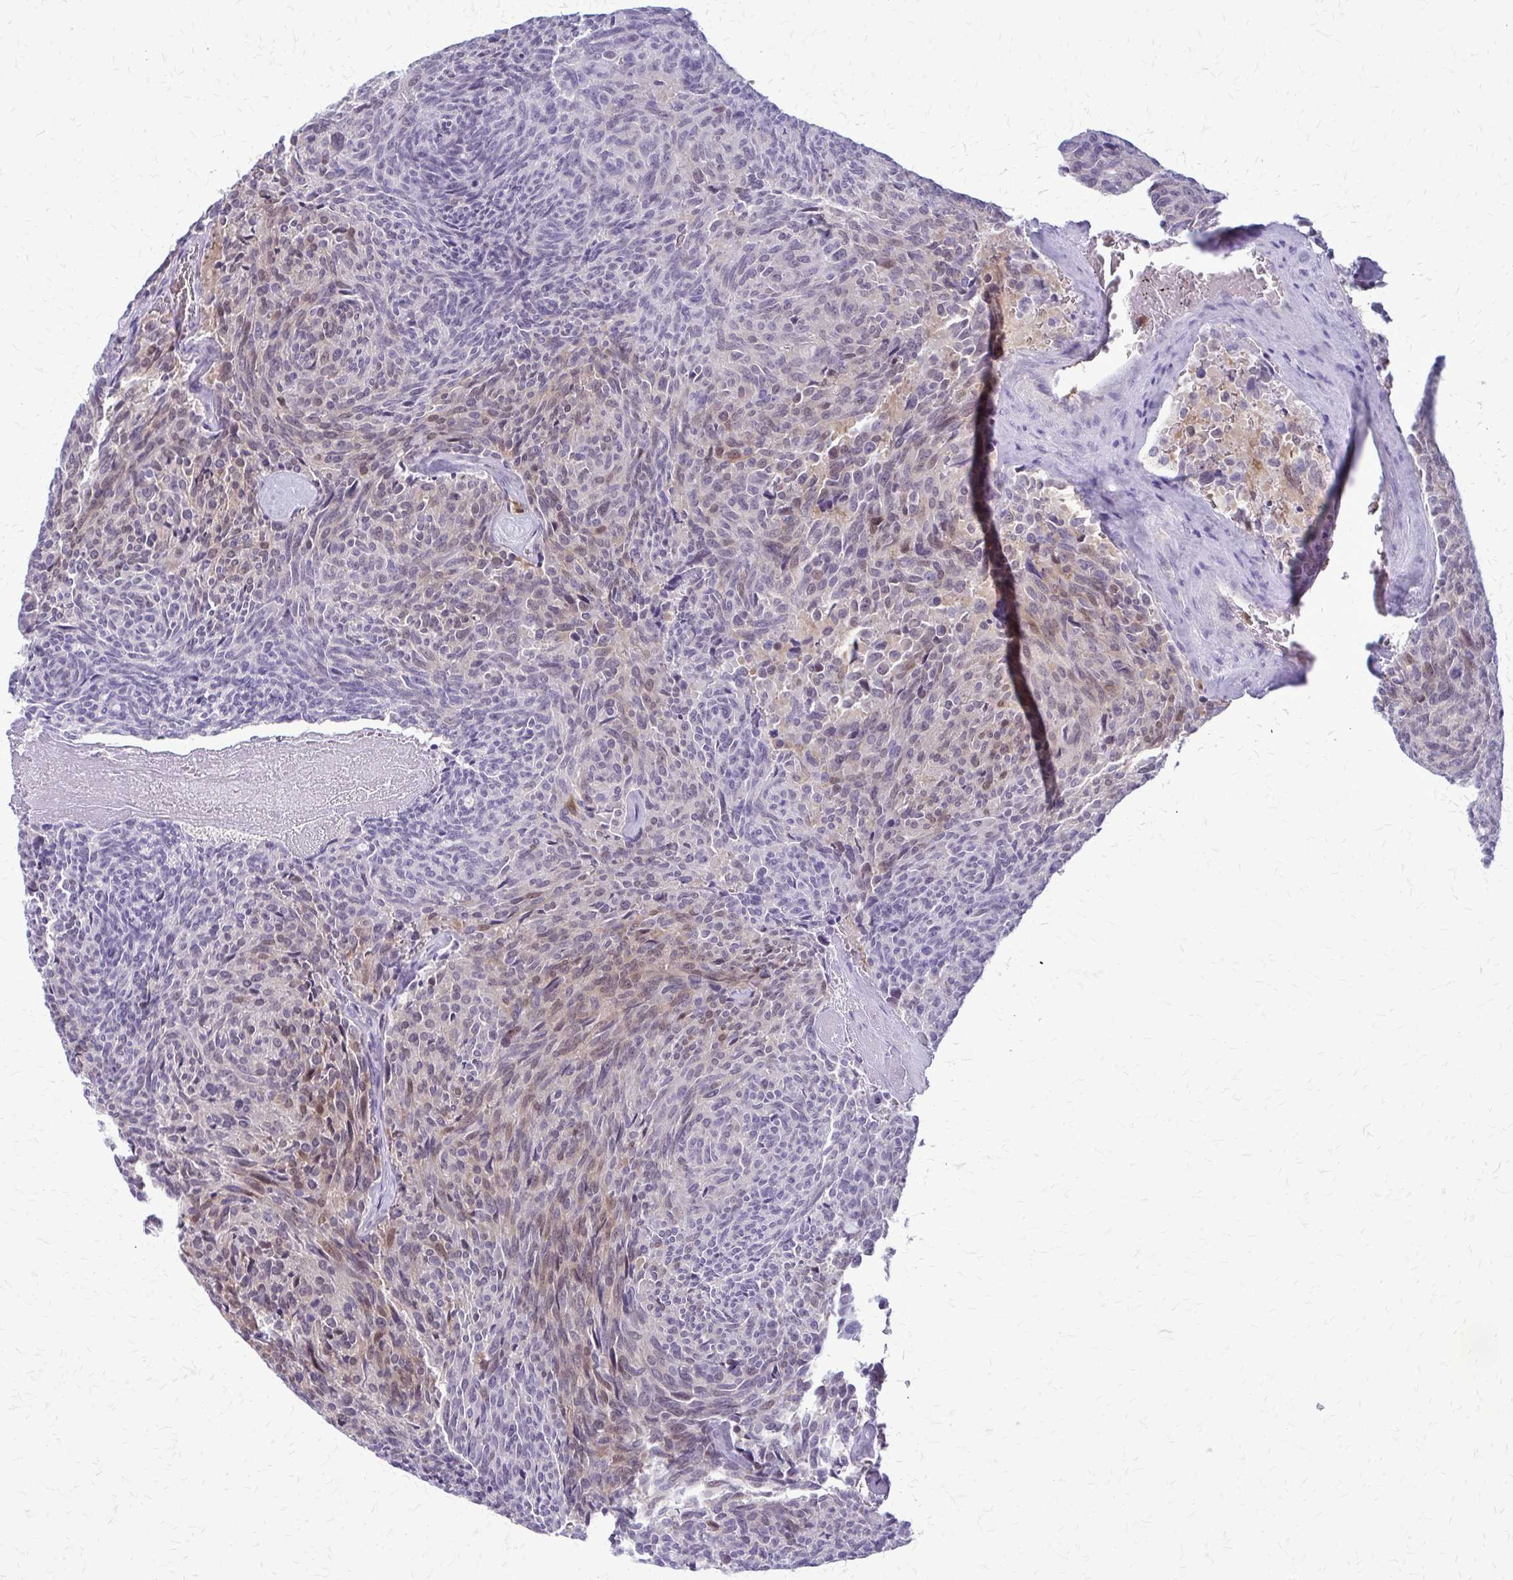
{"staining": {"intensity": "weak", "quantity": "25%-75%", "location": "cytoplasmic/membranous"}, "tissue": "carcinoid", "cell_type": "Tumor cells", "image_type": "cancer", "snomed": [{"axis": "morphology", "description": "Carcinoid, malignant, NOS"}, {"axis": "topography", "description": "Pancreas"}], "caption": "This histopathology image reveals malignant carcinoid stained with IHC to label a protein in brown. The cytoplasmic/membranous of tumor cells show weak positivity for the protein. Nuclei are counter-stained blue.", "gene": "GLRX", "patient": {"sex": "female", "age": 54}}